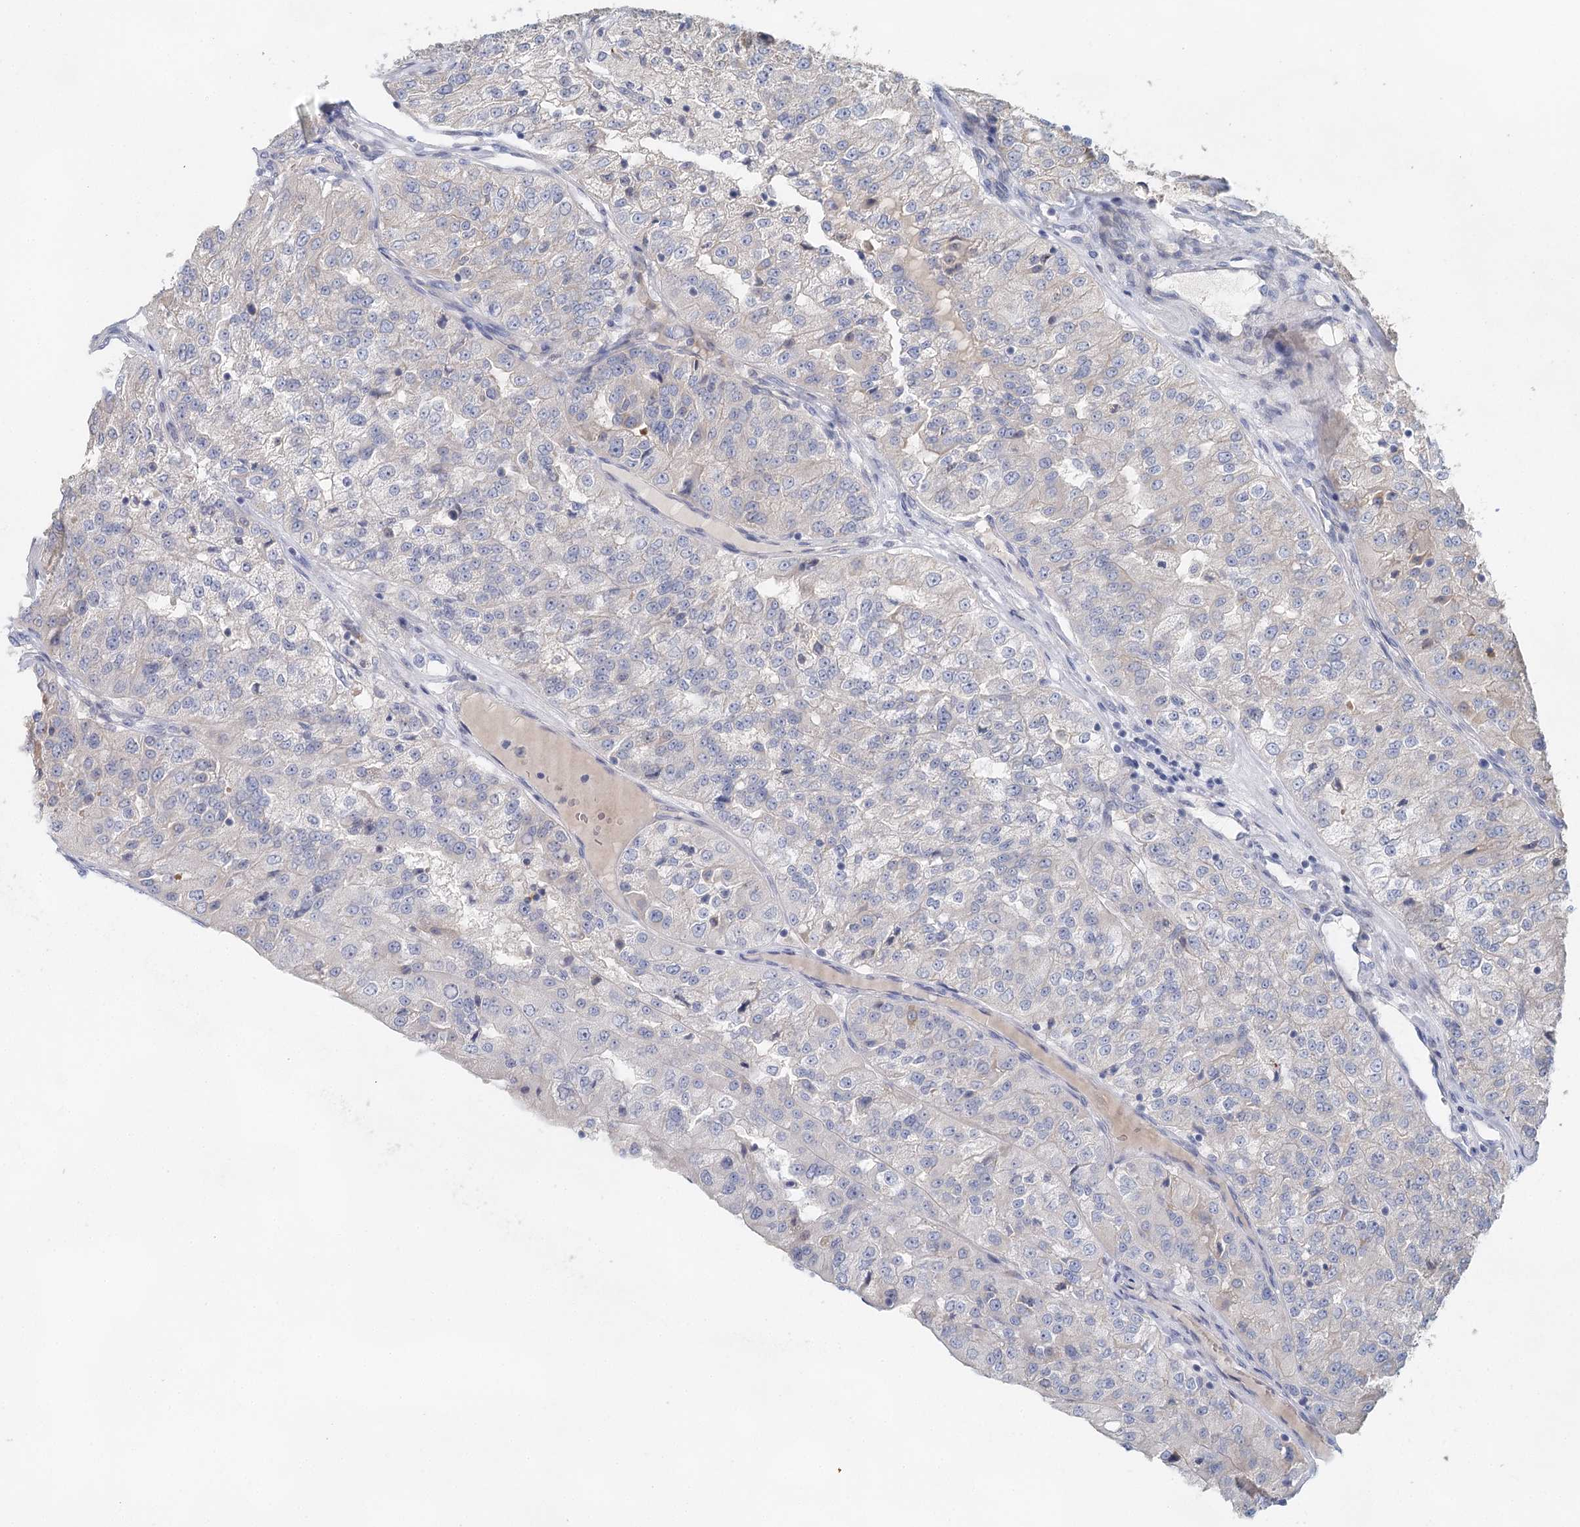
{"staining": {"intensity": "negative", "quantity": "none", "location": "none"}, "tissue": "renal cancer", "cell_type": "Tumor cells", "image_type": "cancer", "snomed": [{"axis": "morphology", "description": "Adenocarcinoma, NOS"}, {"axis": "topography", "description": "Kidney"}], "caption": "Adenocarcinoma (renal) was stained to show a protein in brown. There is no significant expression in tumor cells.", "gene": "MYL6B", "patient": {"sex": "female", "age": 63}}